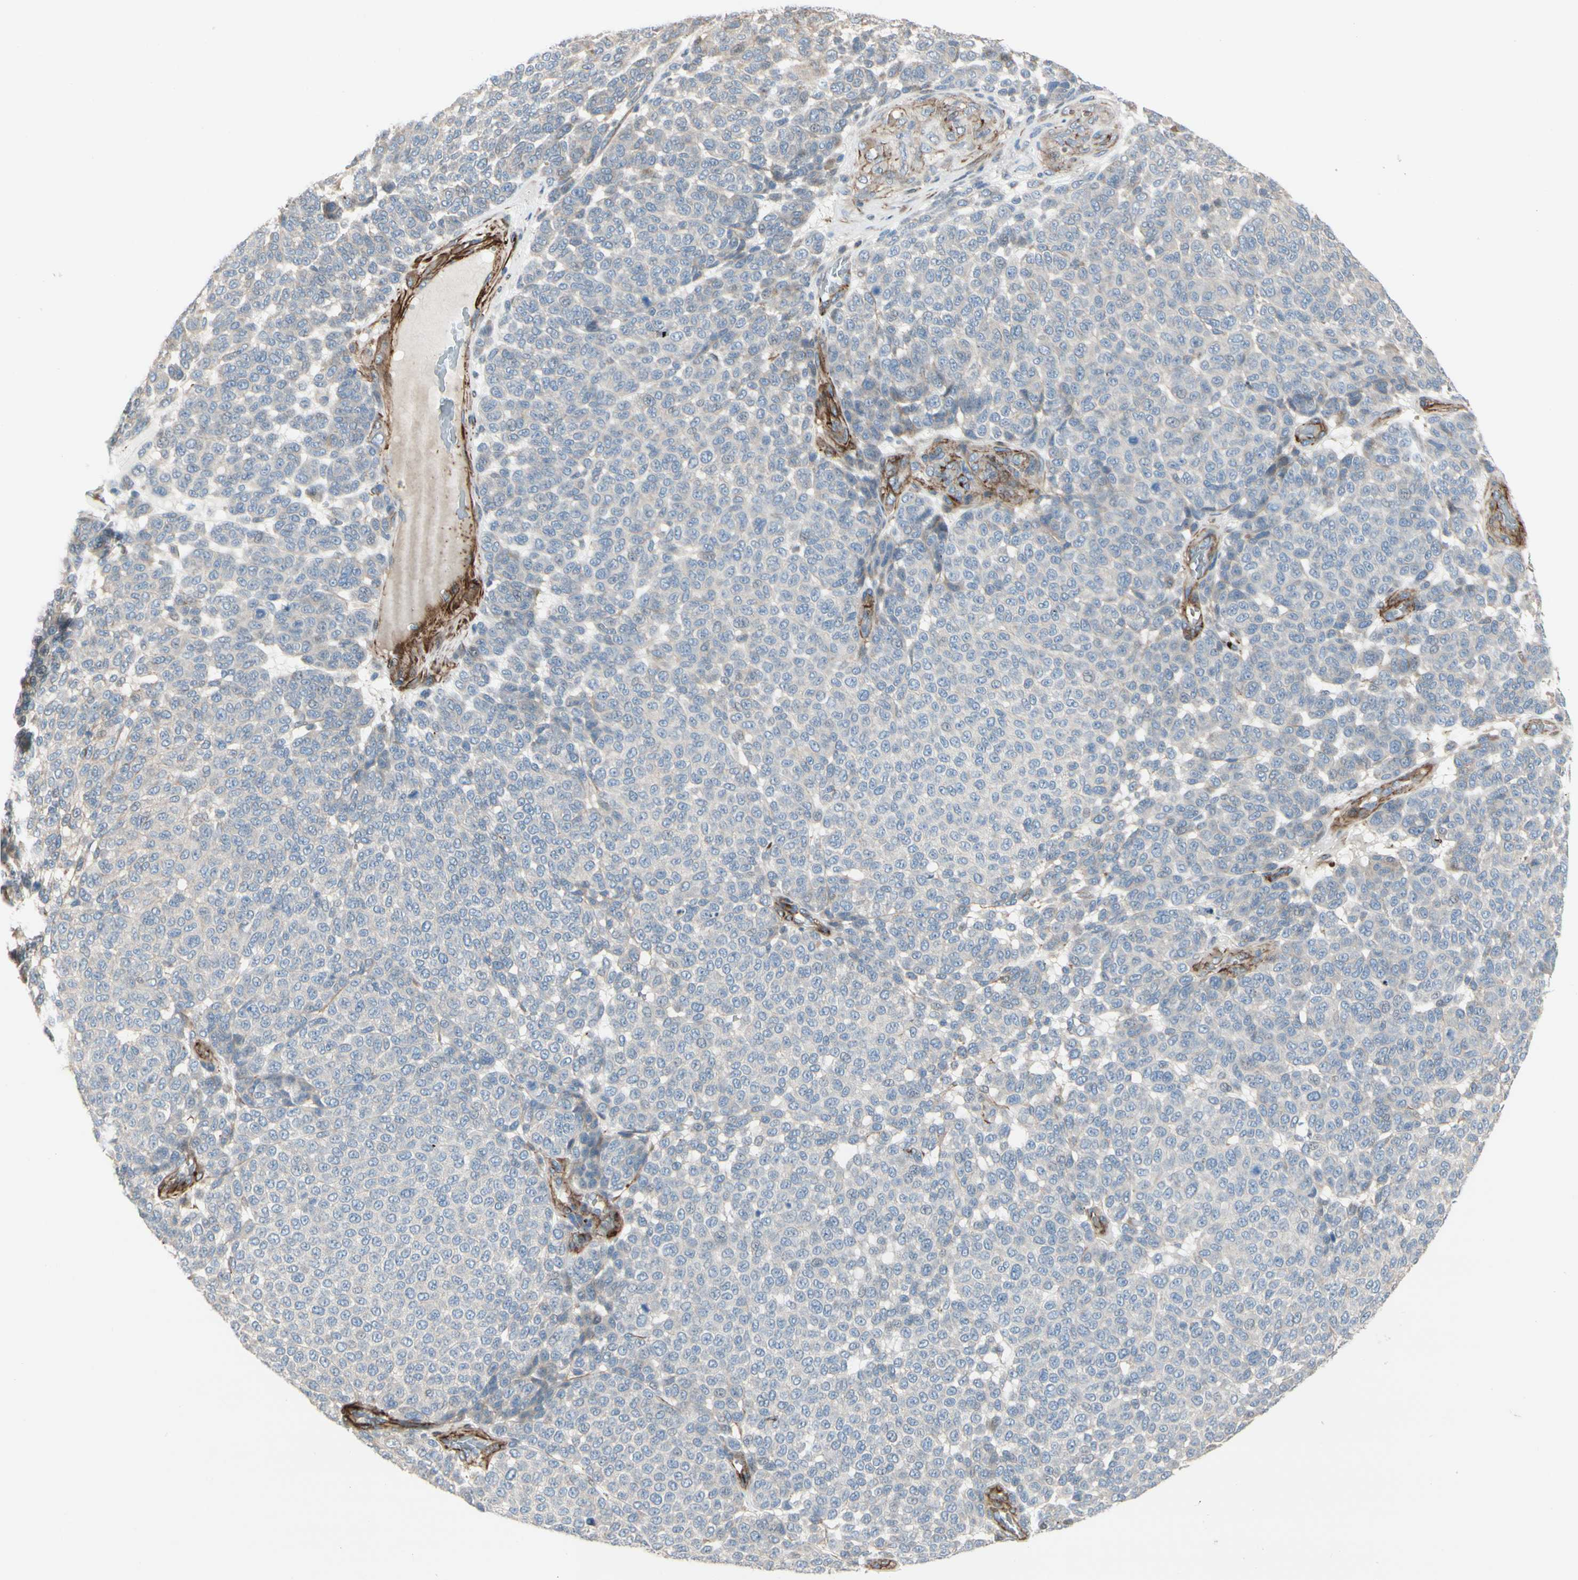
{"staining": {"intensity": "weak", "quantity": "<25%", "location": "cytoplasmic/membranous"}, "tissue": "melanoma", "cell_type": "Tumor cells", "image_type": "cancer", "snomed": [{"axis": "morphology", "description": "Malignant melanoma, NOS"}, {"axis": "topography", "description": "Skin"}], "caption": "Immunohistochemical staining of human melanoma demonstrates no significant expression in tumor cells.", "gene": "TPM1", "patient": {"sex": "male", "age": 59}}